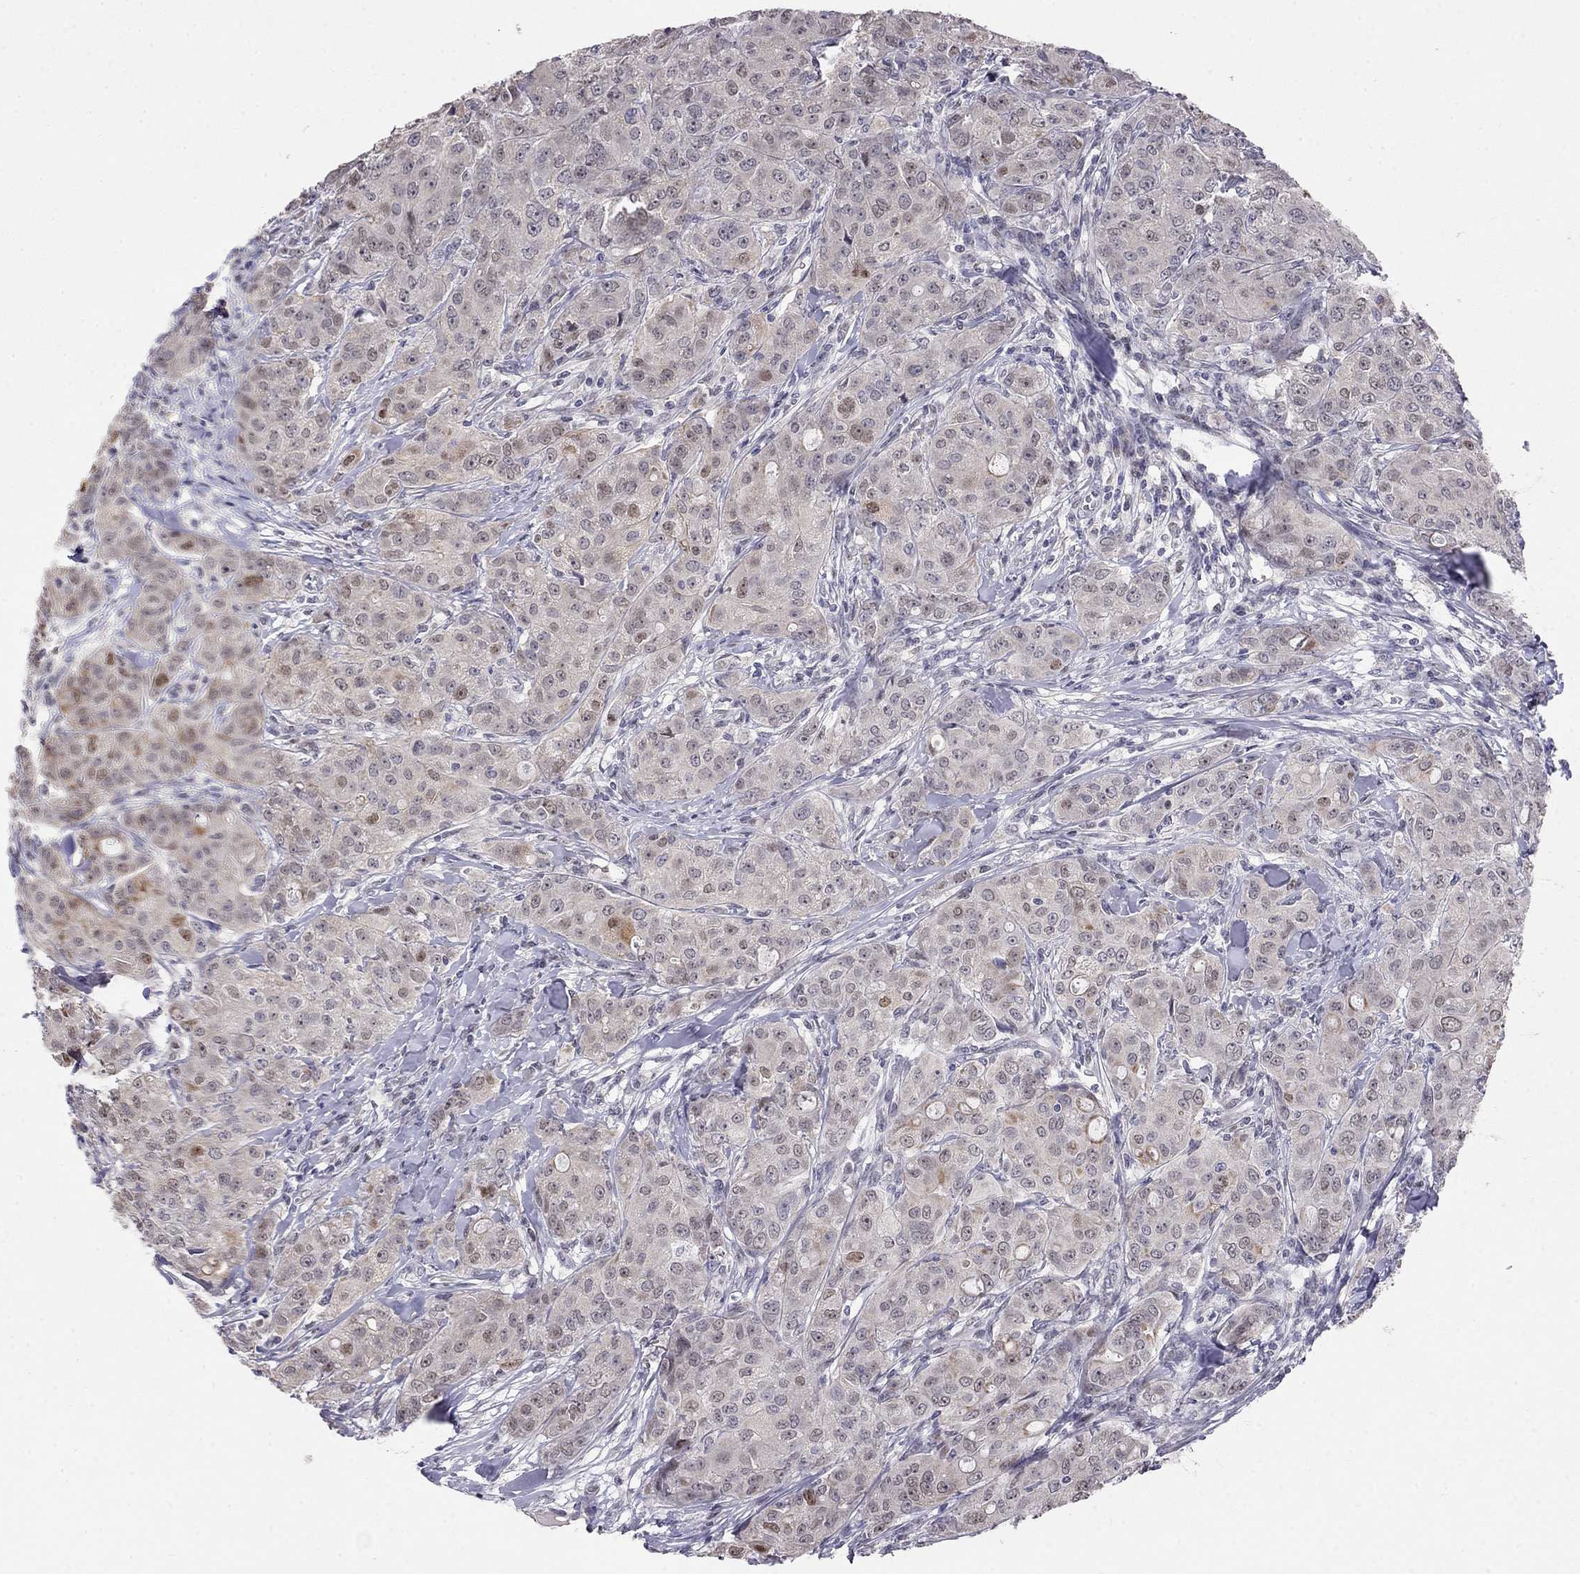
{"staining": {"intensity": "weak", "quantity": "25%-75%", "location": "cytoplasmic/membranous"}, "tissue": "breast cancer", "cell_type": "Tumor cells", "image_type": "cancer", "snomed": [{"axis": "morphology", "description": "Duct carcinoma"}, {"axis": "topography", "description": "Breast"}], "caption": "A high-resolution photomicrograph shows immunohistochemistry staining of invasive ductal carcinoma (breast), which shows weak cytoplasmic/membranous expression in about 25%-75% of tumor cells.", "gene": "LRRC39", "patient": {"sex": "female", "age": 43}}